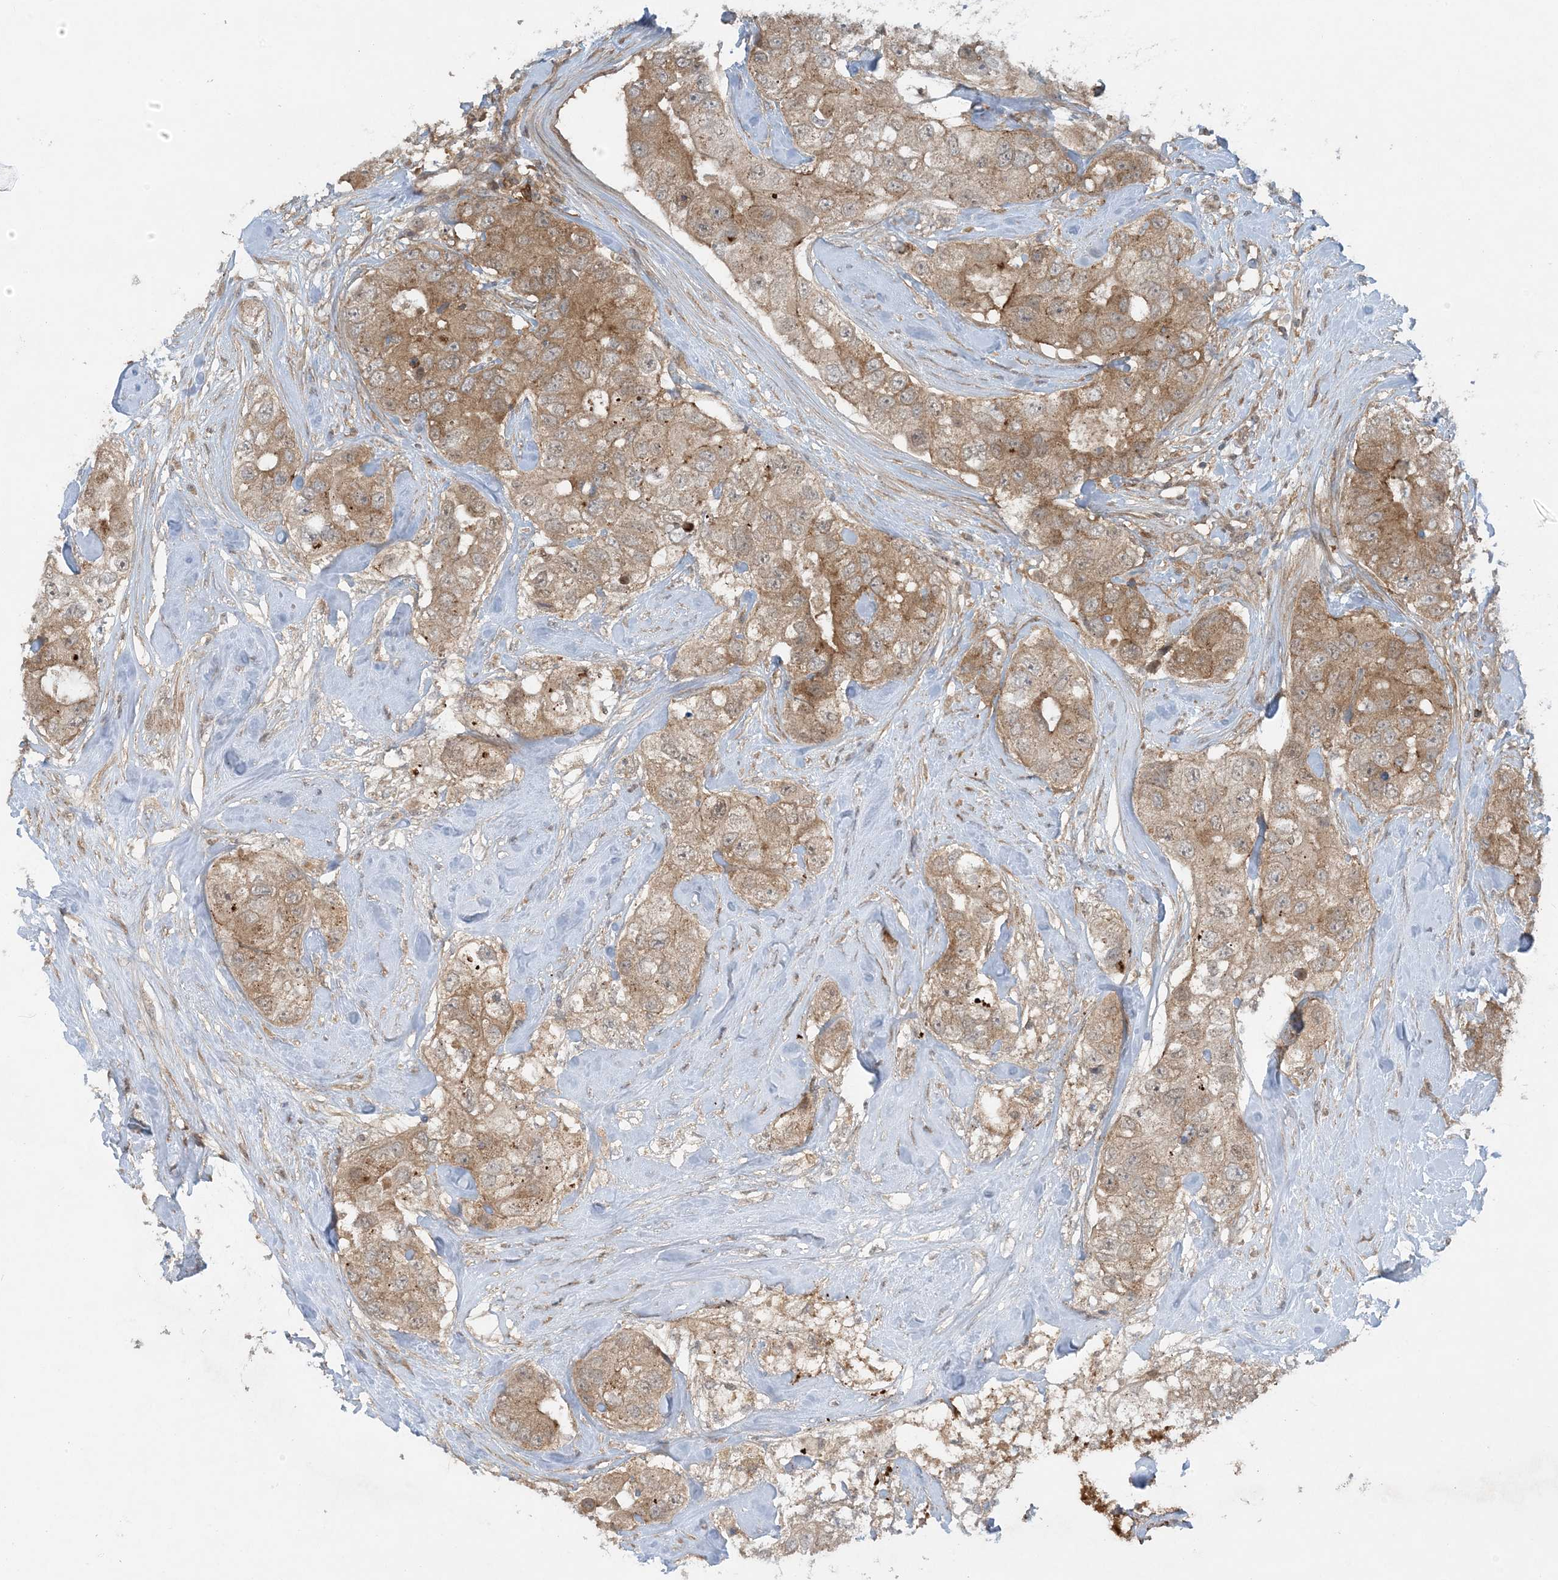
{"staining": {"intensity": "moderate", "quantity": ">75%", "location": "cytoplasmic/membranous"}, "tissue": "breast cancer", "cell_type": "Tumor cells", "image_type": "cancer", "snomed": [{"axis": "morphology", "description": "Duct carcinoma"}, {"axis": "topography", "description": "Breast"}], "caption": "Human breast cancer stained with a brown dye demonstrates moderate cytoplasmic/membranous positive positivity in about >75% of tumor cells.", "gene": "STAM2", "patient": {"sex": "female", "age": 62}}